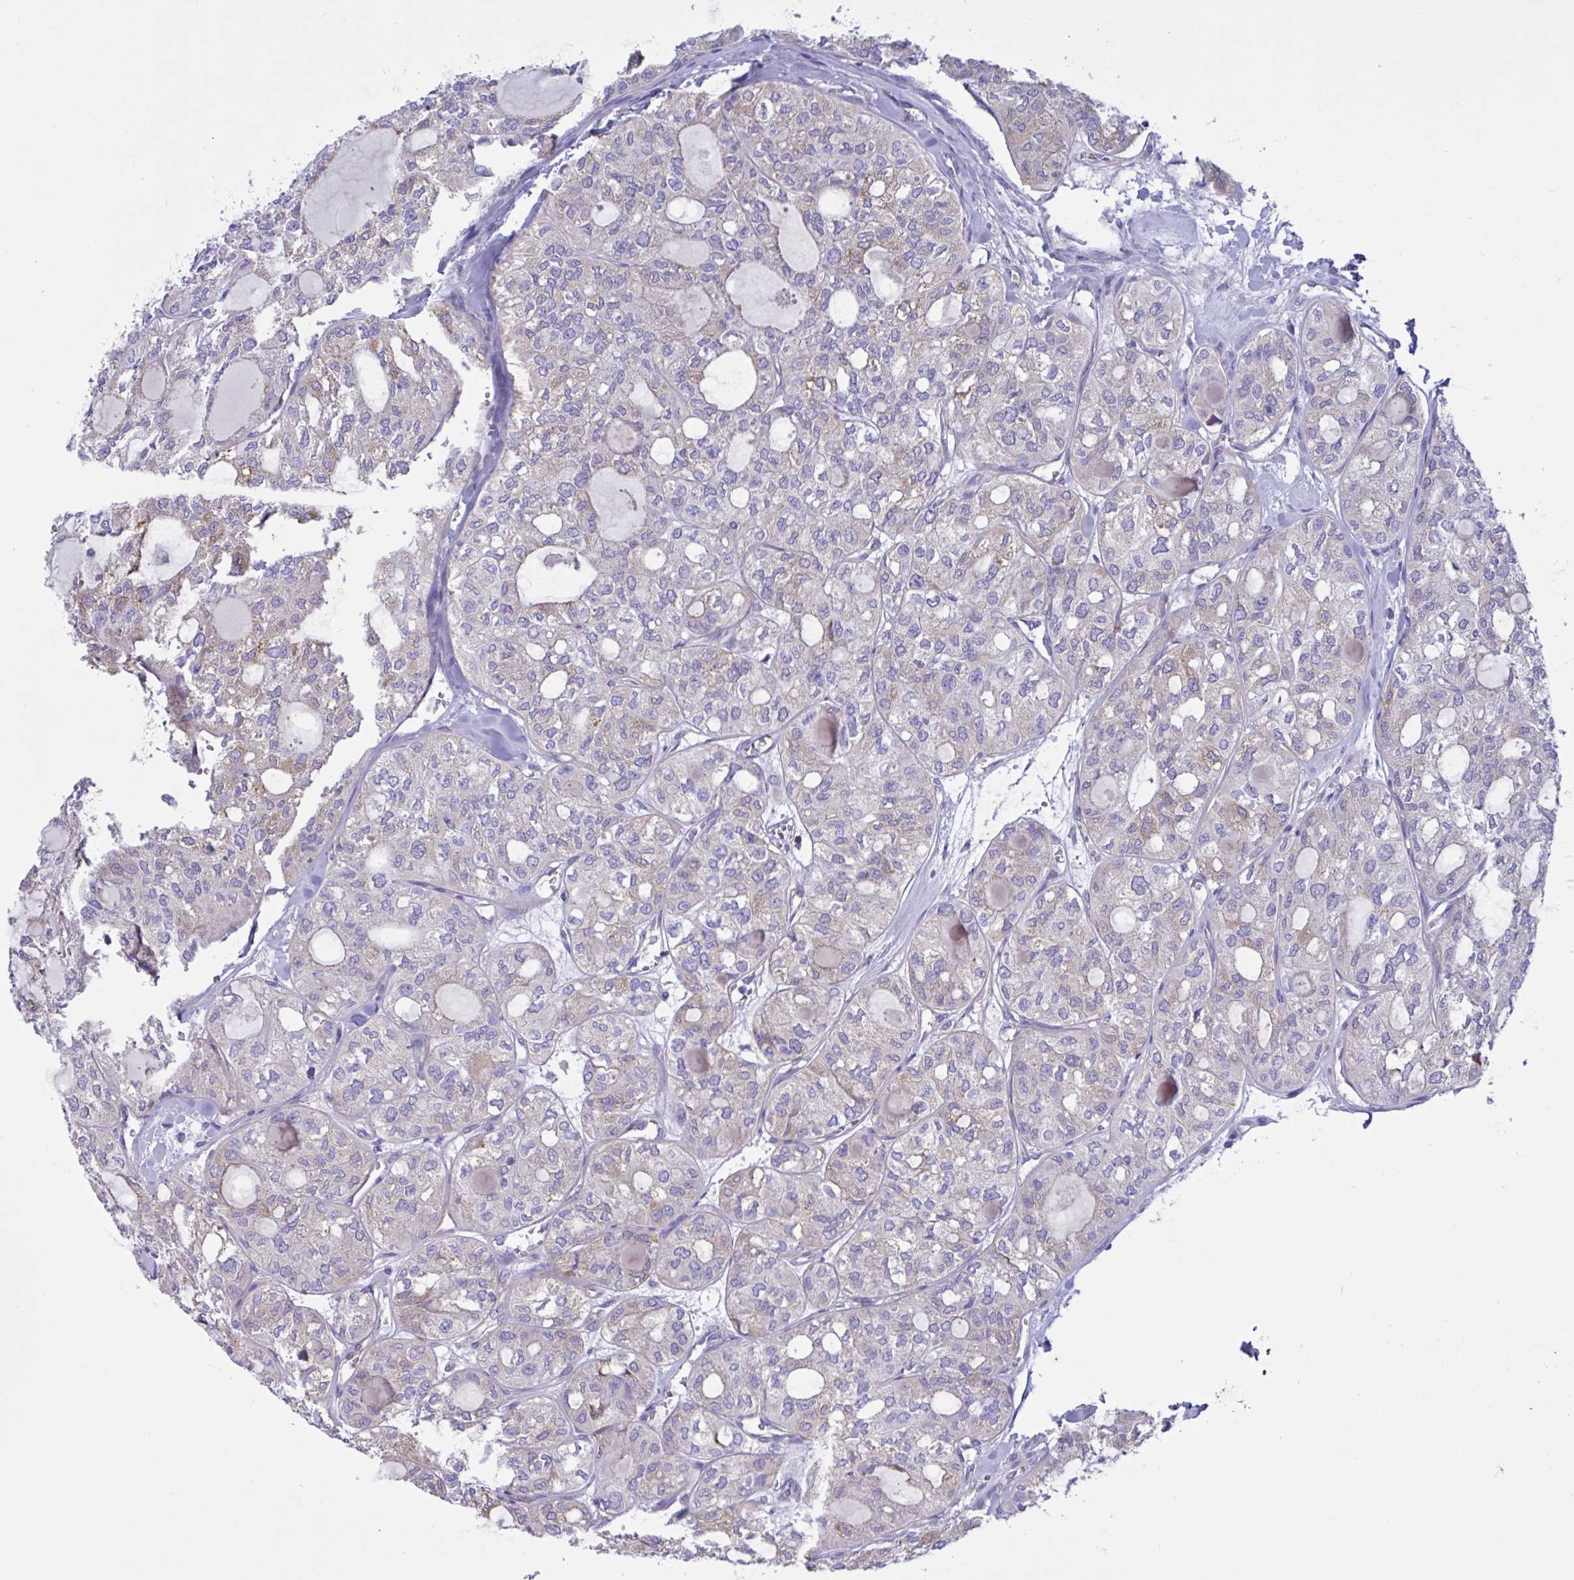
{"staining": {"intensity": "weak", "quantity": "<25%", "location": "cytoplasmic/membranous"}, "tissue": "thyroid cancer", "cell_type": "Tumor cells", "image_type": "cancer", "snomed": [{"axis": "morphology", "description": "Follicular adenoma carcinoma, NOS"}, {"axis": "topography", "description": "Thyroid gland"}], "caption": "Protein analysis of thyroid cancer displays no significant positivity in tumor cells.", "gene": "SLC66A1", "patient": {"sex": "male", "age": 75}}